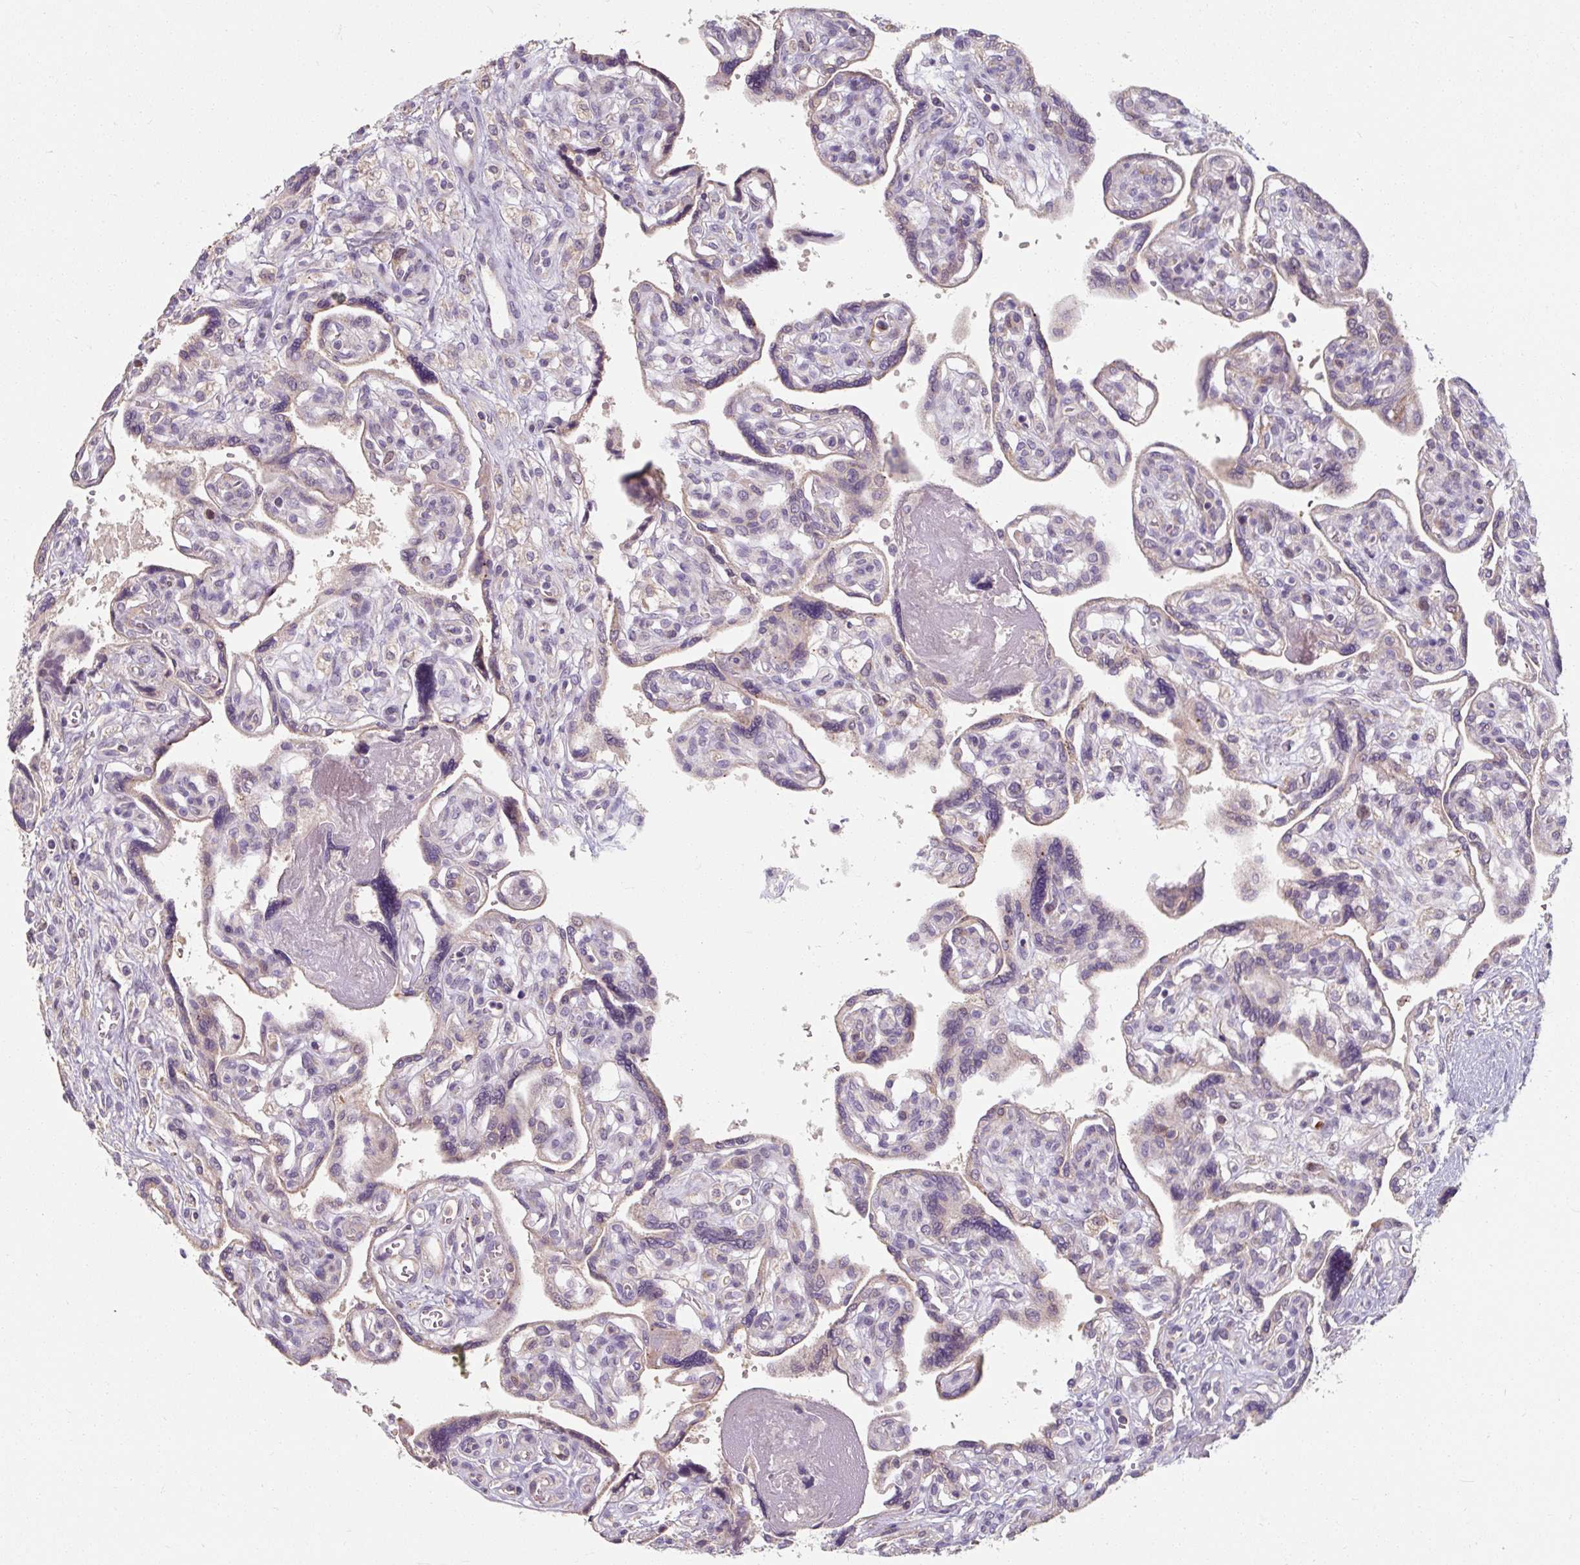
{"staining": {"intensity": "negative", "quantity": "none", "location": "none"}, "tissue": "placenta", "cell_type": "Decidual cells", "image_type": "normal", "snomed": [{"axis": "morphology", "description": "Normal tissue, NOS"}, {"axis": "topography", "description": "Placenta"}], "caption": "The micrograph displays no staining of decidual cells in benign placenta.", "gene": "TSEN54", "patient": {"sex": "female", "age": 39}}